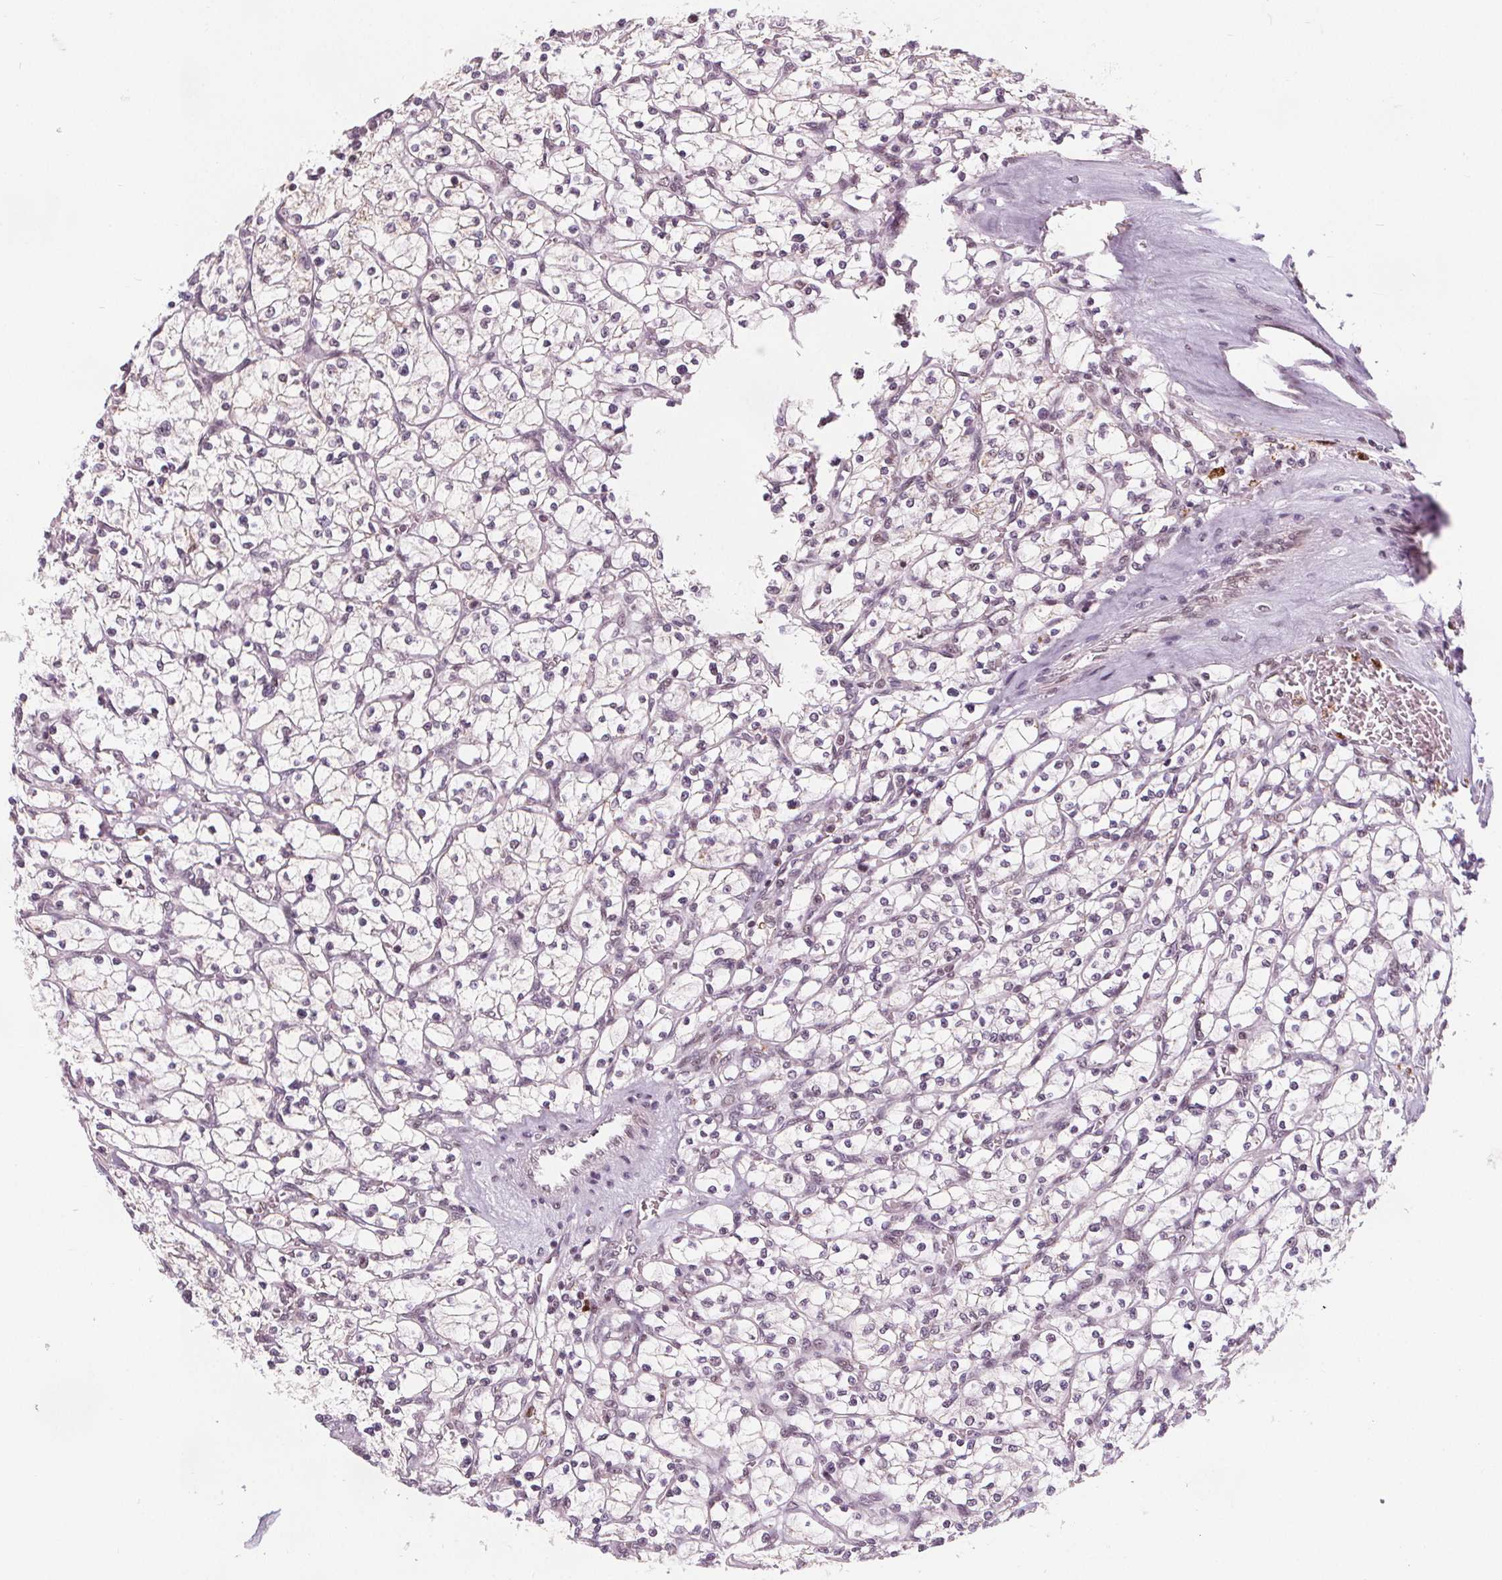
{"staining": {"intensity": "negative", "quantity": "none", "location": "none"}, "tissue": "renal cancer", "cell_type": "Tumor cells", "image_type": "cancer", "snomed": [{"axis": "morphology", "description": "Adenocarcinoma, NOS"}, {"axis": "topography", "description": "Kidney"}], "caption": "High magnification brightfield microscopy of renal adenocarcinoma stained with DAB (3,3'-diaminobenzidine) (brown) and counterstained with hematoxylin (blue): tumor cells show no significant expression.", "gene": "DPM2", "patient": {"sex": "female", "age": 64}}